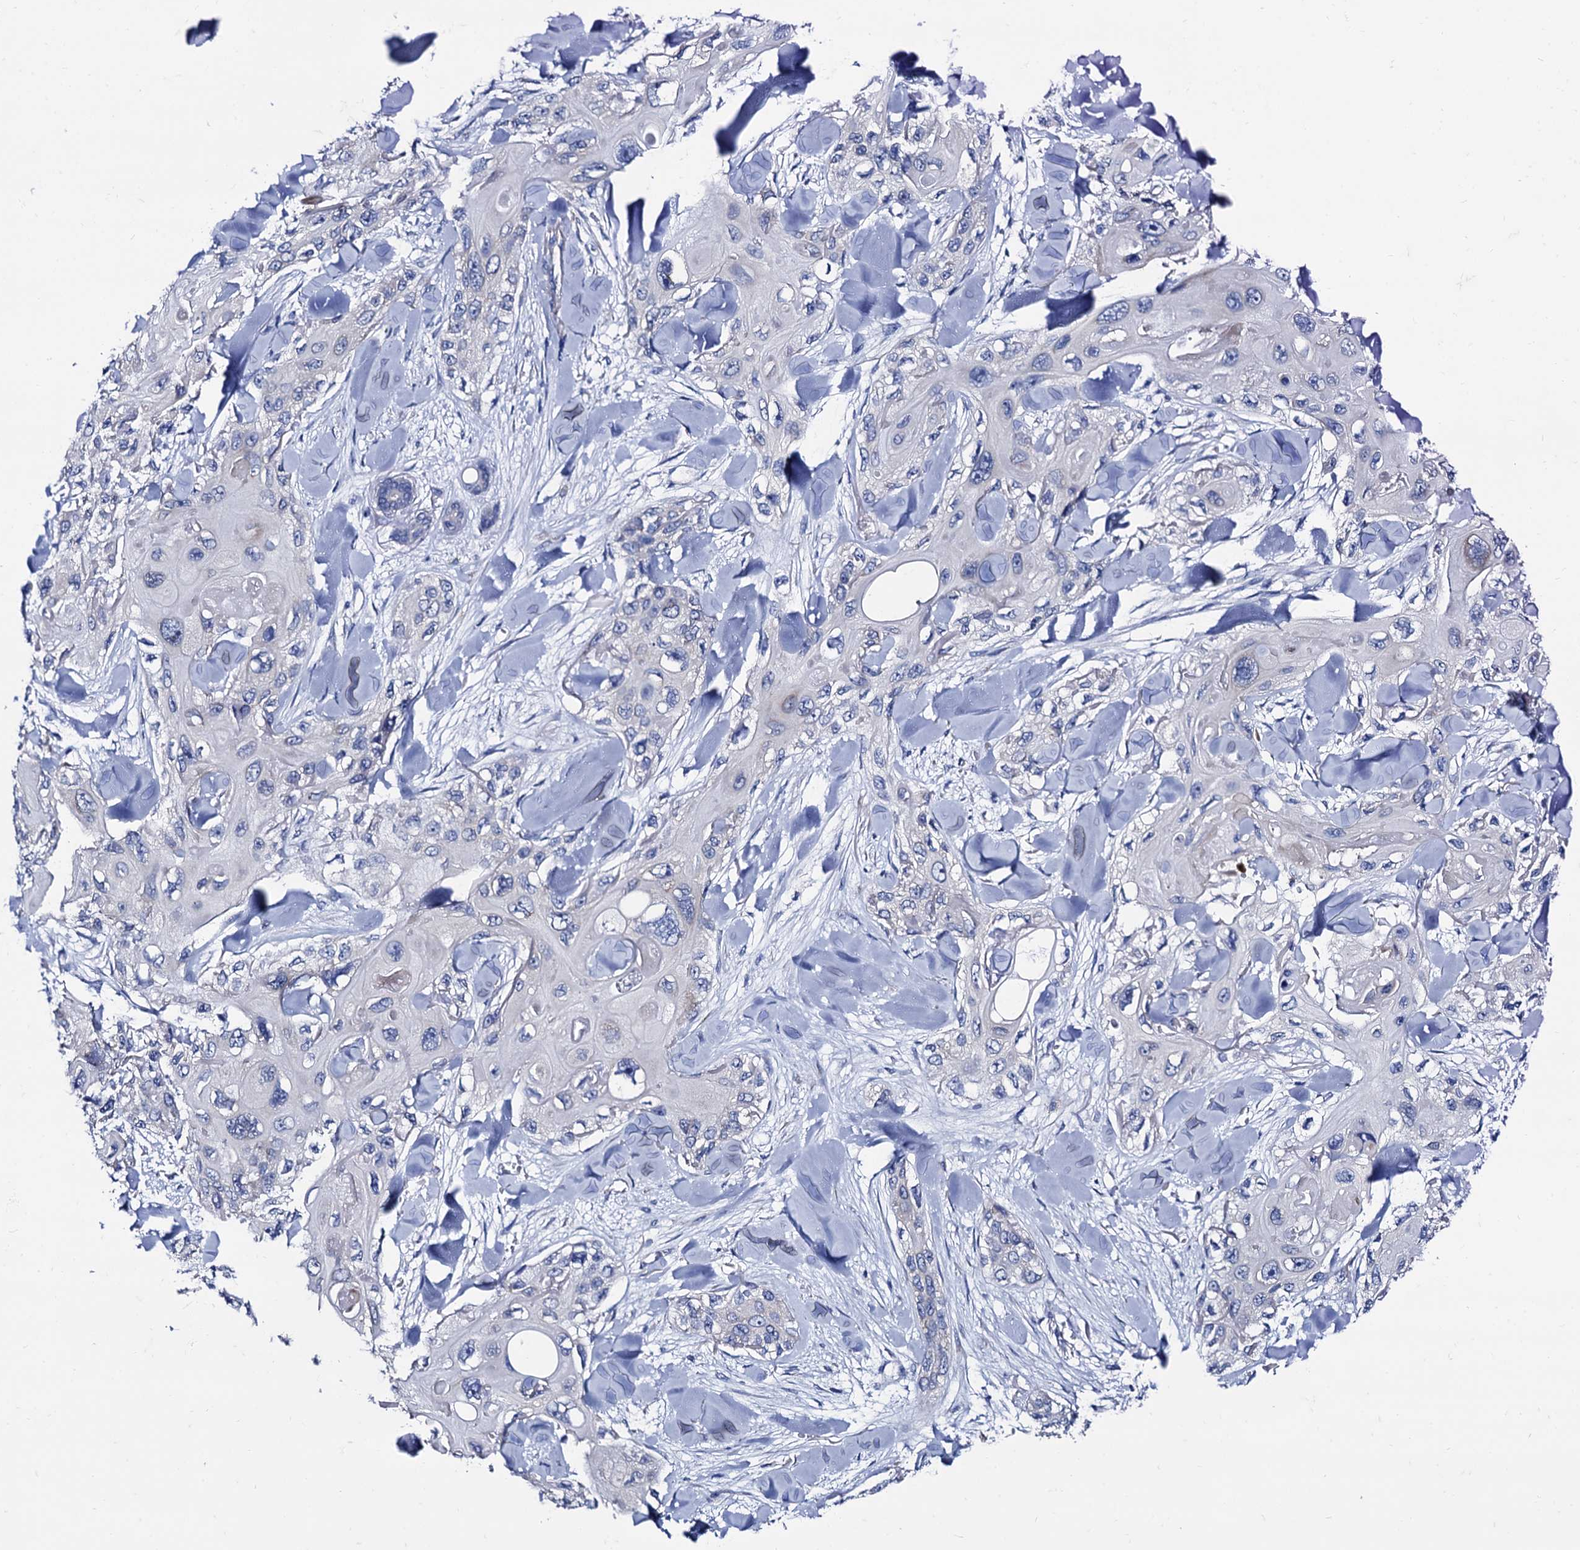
{"staining": {"intensity": "negative", "quantity": "none", "location": "none"}, "tissue": "skin cancer", "cell_type": "Tumor cells", "image_type": "cancer", "snomed": [{"axis": "morphology", "description": "Normal tissue, NOS"}, {"axis": "morphology", "description": "Squamous cell carcinoma, NOS"}, {"axis": "topography", "description": "Skin"}], "caption": "DAB immunohistochemical staining of human squamous cell carcinoma (skin) displays no significant staining in tumor cells.", "gene": "FOXR2", "patient": {"sex": "male", "age": 72}}